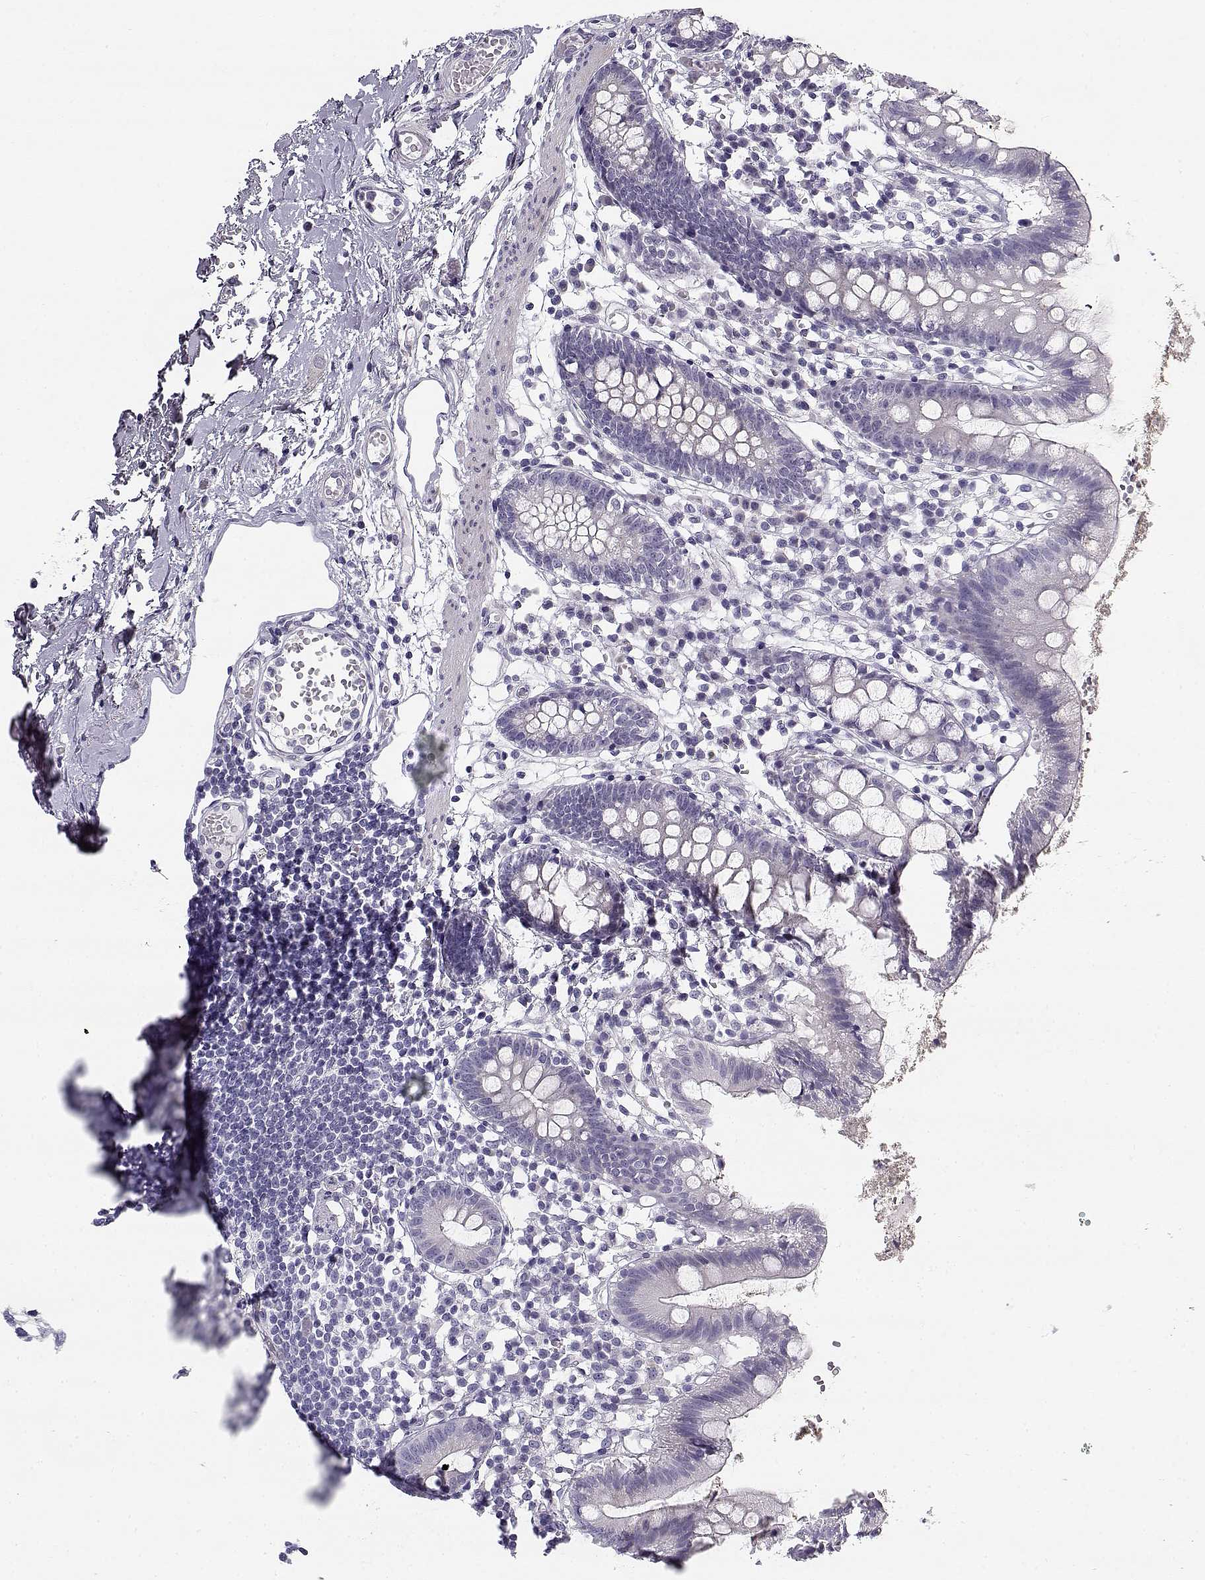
{"staining": {"intensity": "moderate", "quantity": "25%-75%", "location": "cytoplasmic/membranous"}, "tissue": "small intestine", "cell_type": "Glandular cells", "image_type": "normal", "snomed": [{"axis": "morphology", "description": "Normal tissue, NOS"}, {"axis": "topography", "description": "Small intestine"}], "caption": "Immunohistochemistry (IHC) of normal small intestine reveals medium levels of moderate cytoplasmic/membranous expression in about 25%-75% of glandular cells.", "gene": "CREB3L3", "patient": {"sex": "female", "age": 90}}